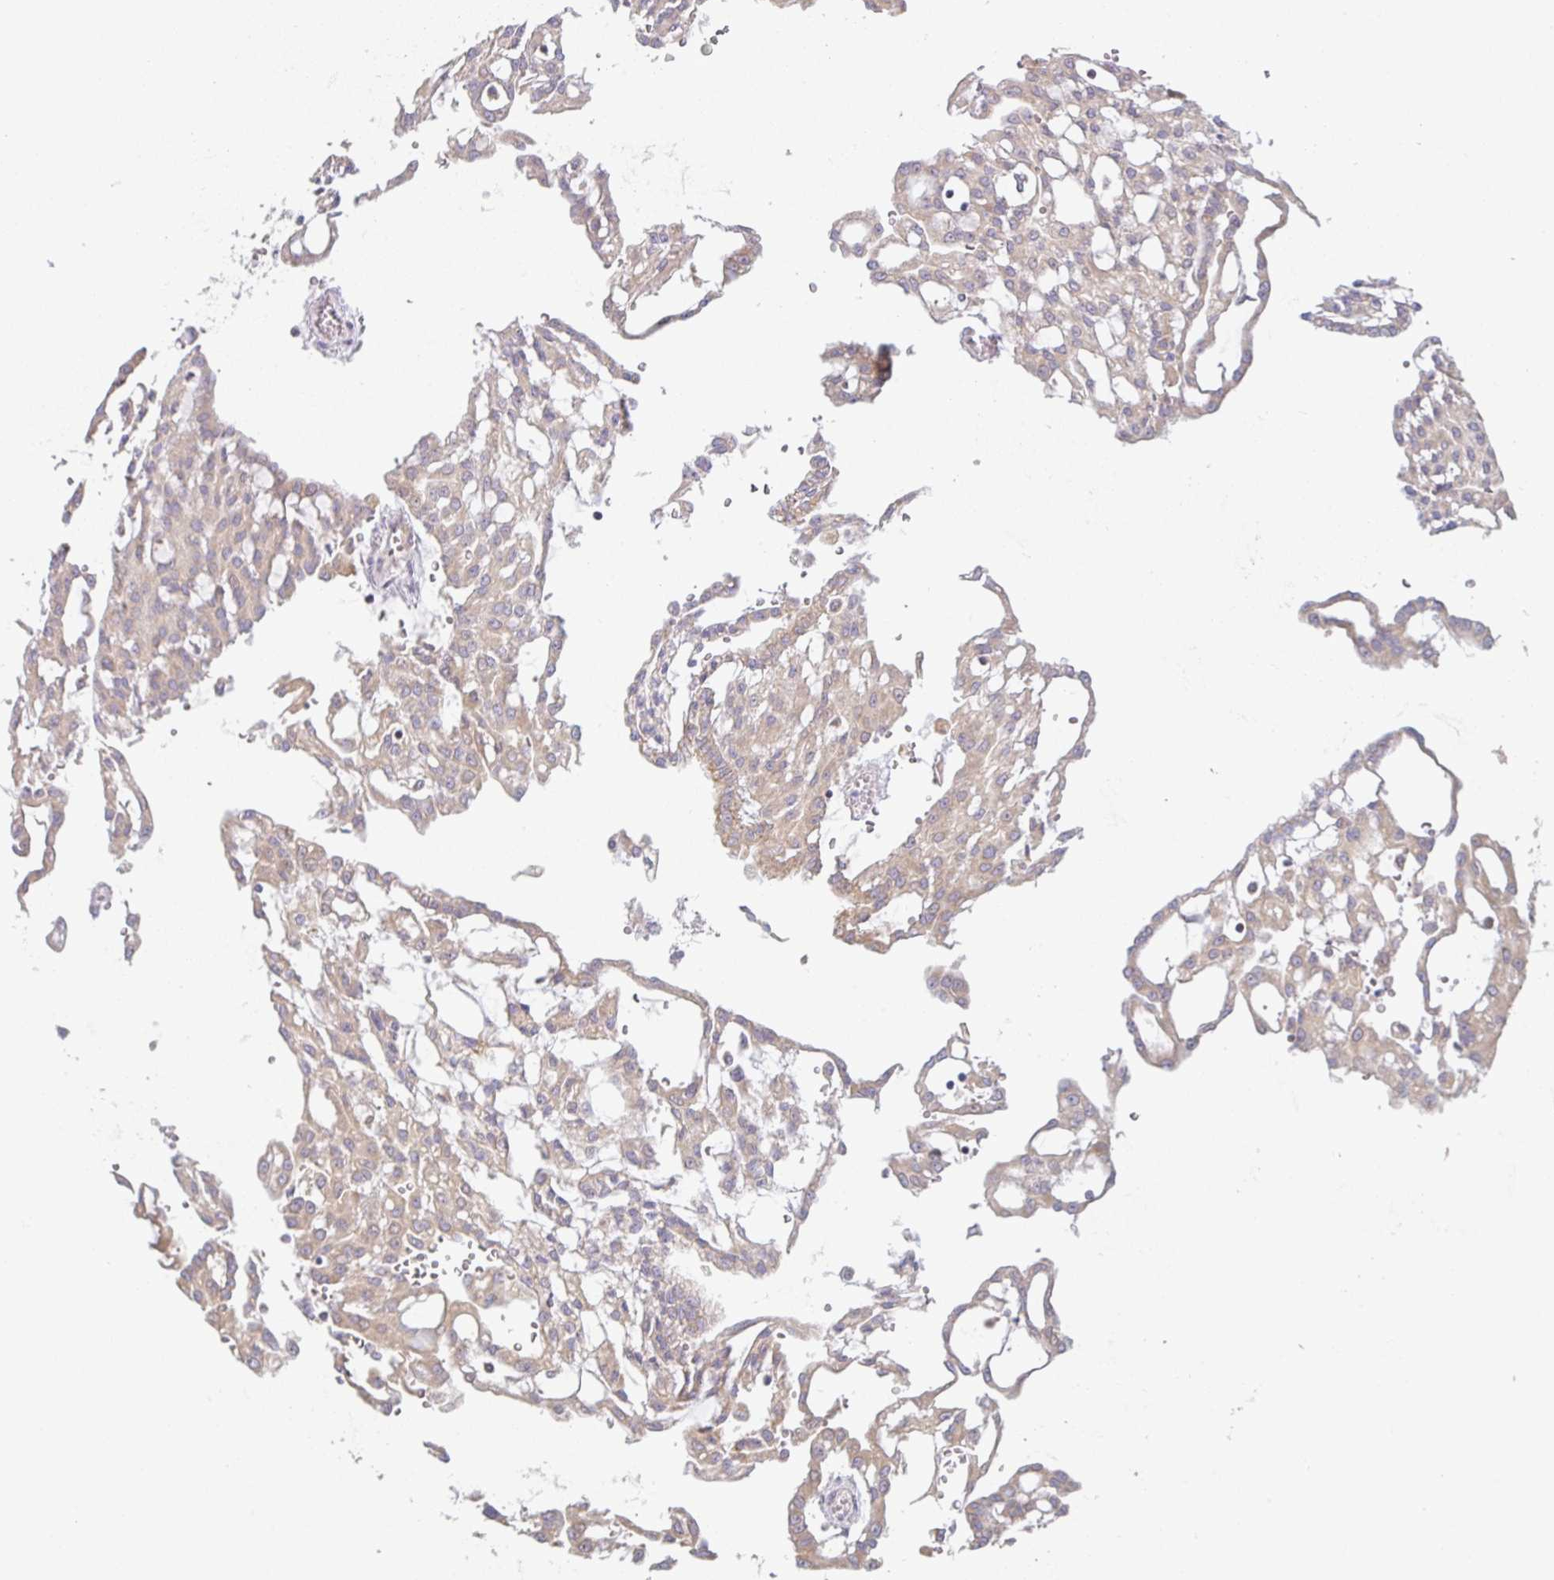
{"staining": {"intensity": "weak", "quantity": ">75%", "location": "cytoplasmic/membranous"}, "tissue": "renal cancer", "cell_type": "Tumor cells", "image_type": "cancer", "snomed": [{"axis": "morphology", "description": "Adenocarcinoma, NOS"}, {"axis": "topography", "description": "Kidney"}], "caption": "Immunohistochemical staining of human renal cancer displays weak cytoplasmic/membranous protein expression in approximately >75% of tumor cells.", "gene": "MOB1A", "patient": {"sex": "male", "age": 63}}